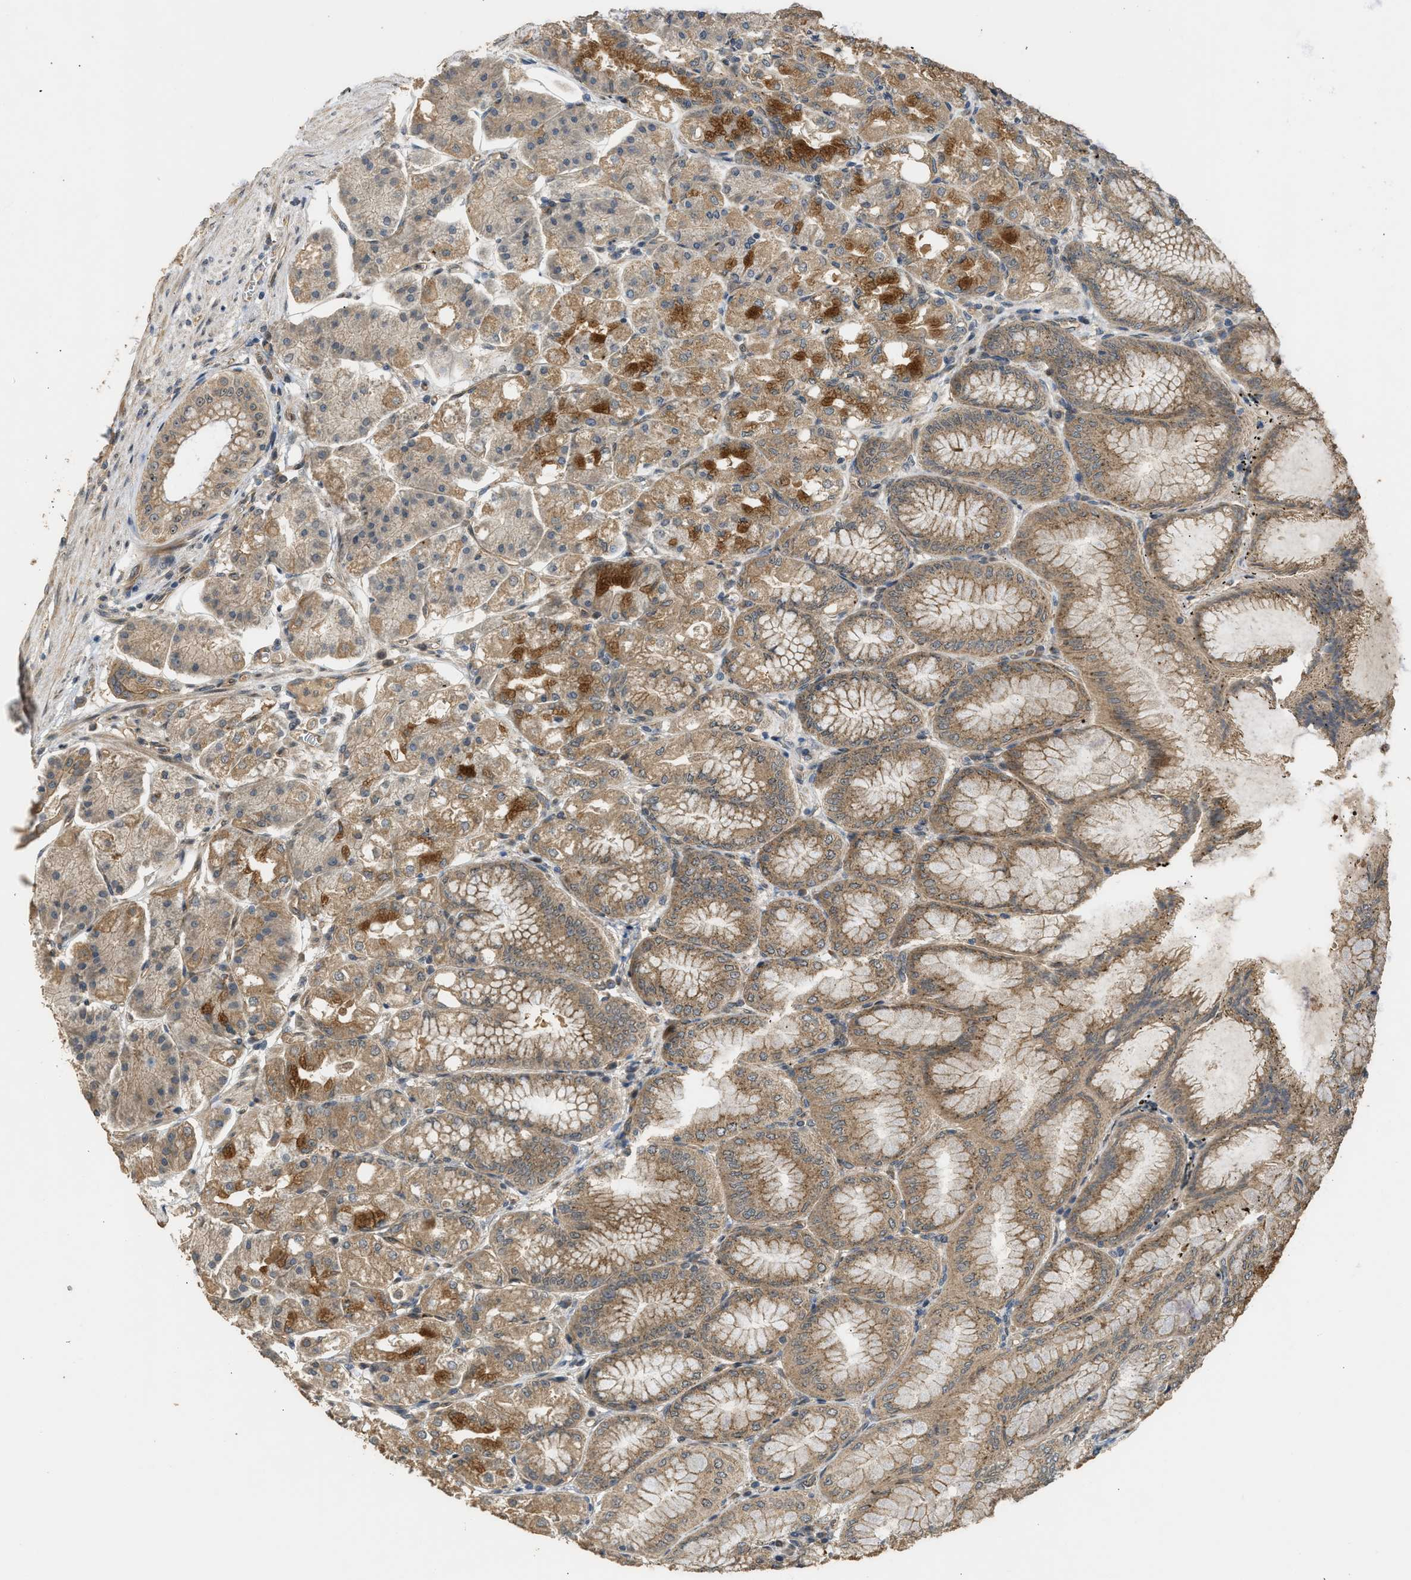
{"staining": {"intensity": "strong", "quantity": "25%-75%", "location": "cytoplasmic/membranous,nuclear"}, "tissue": "stomach", "cell_type": "Glandular cells", "image_type": "normal", "snomed": [{"axis": "morphology", "description": "Normal tissue, NOS"}, {"axis": "topography", "description": "Stomach, lower"}], "caption": "Protein staining exhibits strong cytoplasmic/membranous,nuclear expression in approximately 25%-75% of glandular cells in unremarkable stomach. Nuclei are stained in blue.", "gene": "GET1", "patient": {"sex": "male", "age": 71}}